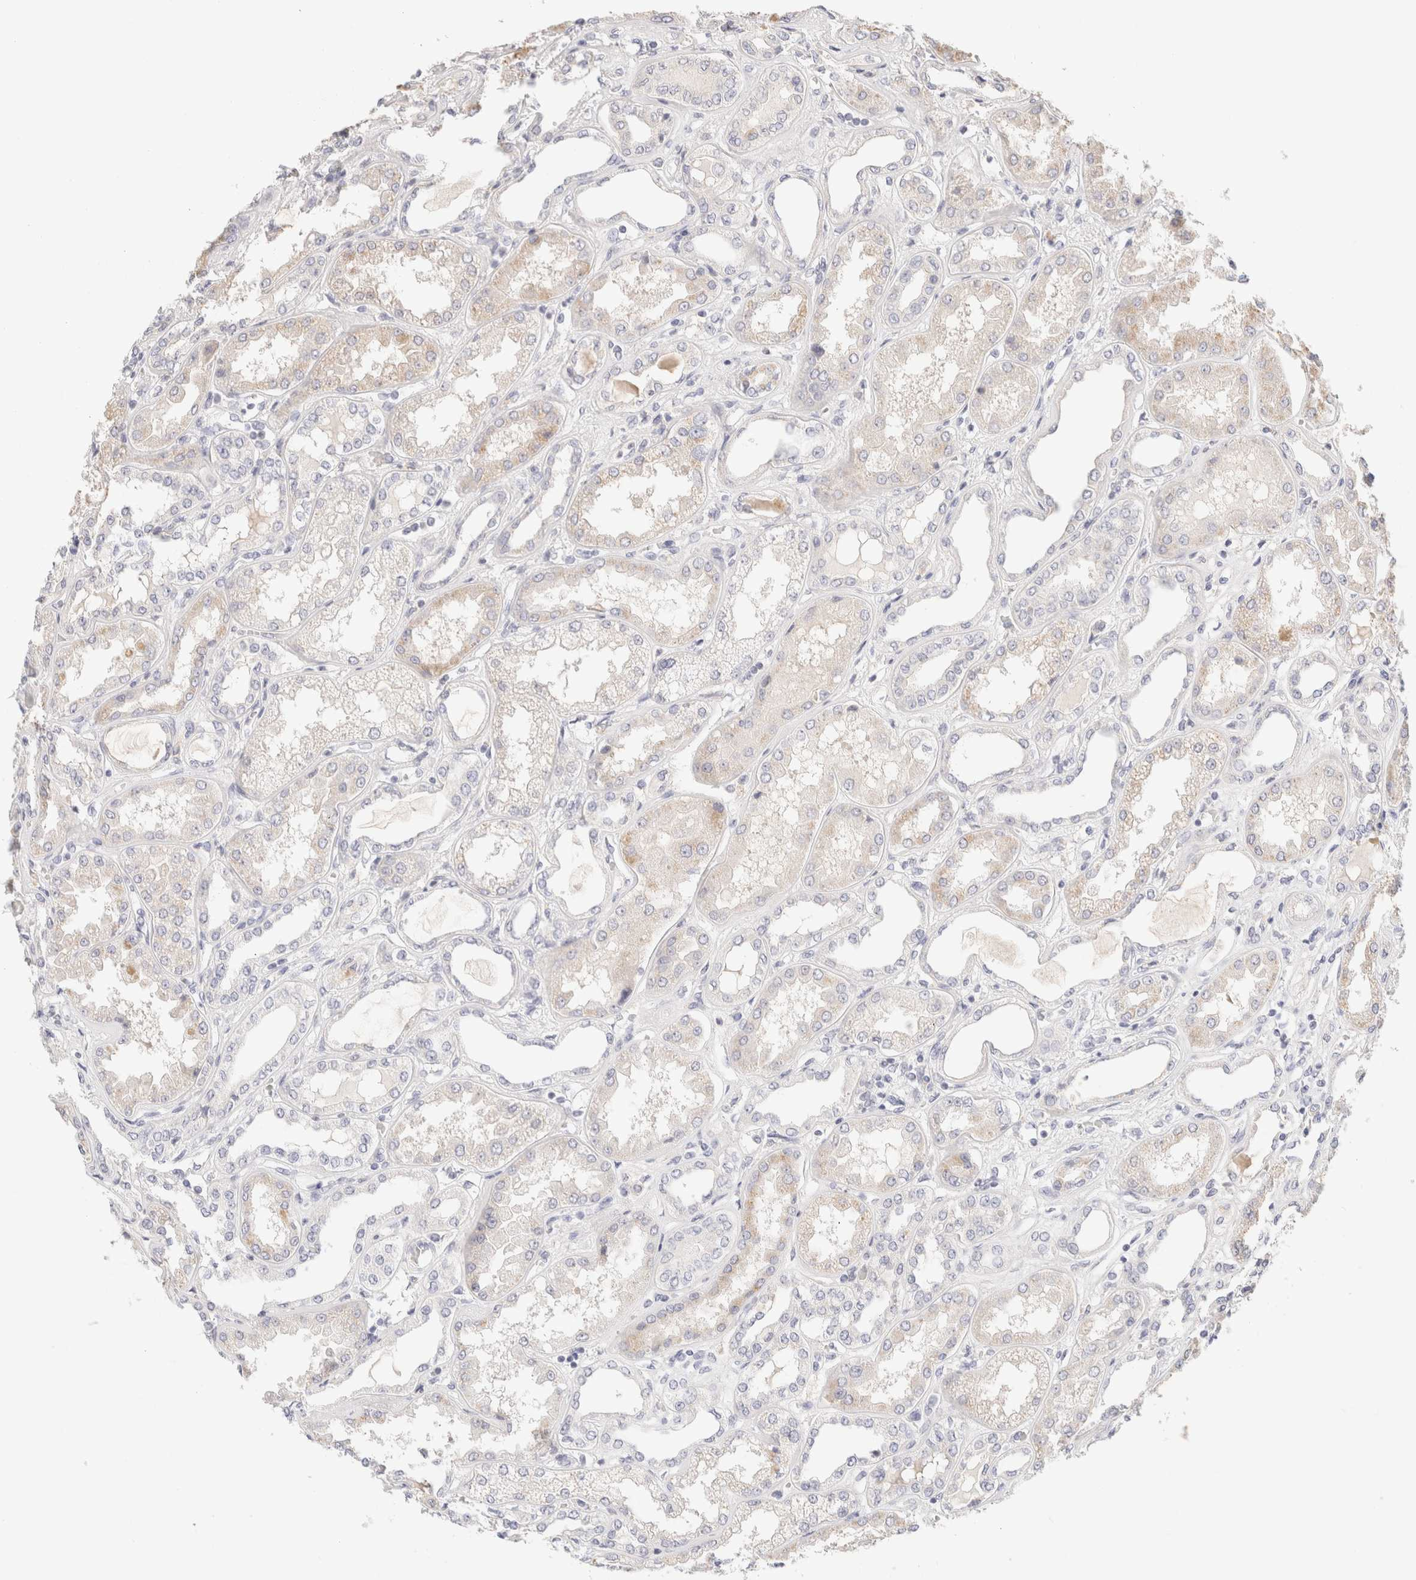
{"staining": {"intensity": "negative", "quantity": "none", "location": "none"}, "tissue": "kidney", "cell_type": "Cells in glomeruli", "image_type": "normal", "snomed": [{"axis": "morphology", "description": "Normal tissue, NOS"}, {"axis": "topography", "description": "Kidney"}], "caption": "This is an immunohistochemistry (IHC) photomicrograph of normal kidney. There is no positivity in cells in glomeruli.", "gene": "SCGB2A2", "patient": {"sex": "female", "age": 56}}